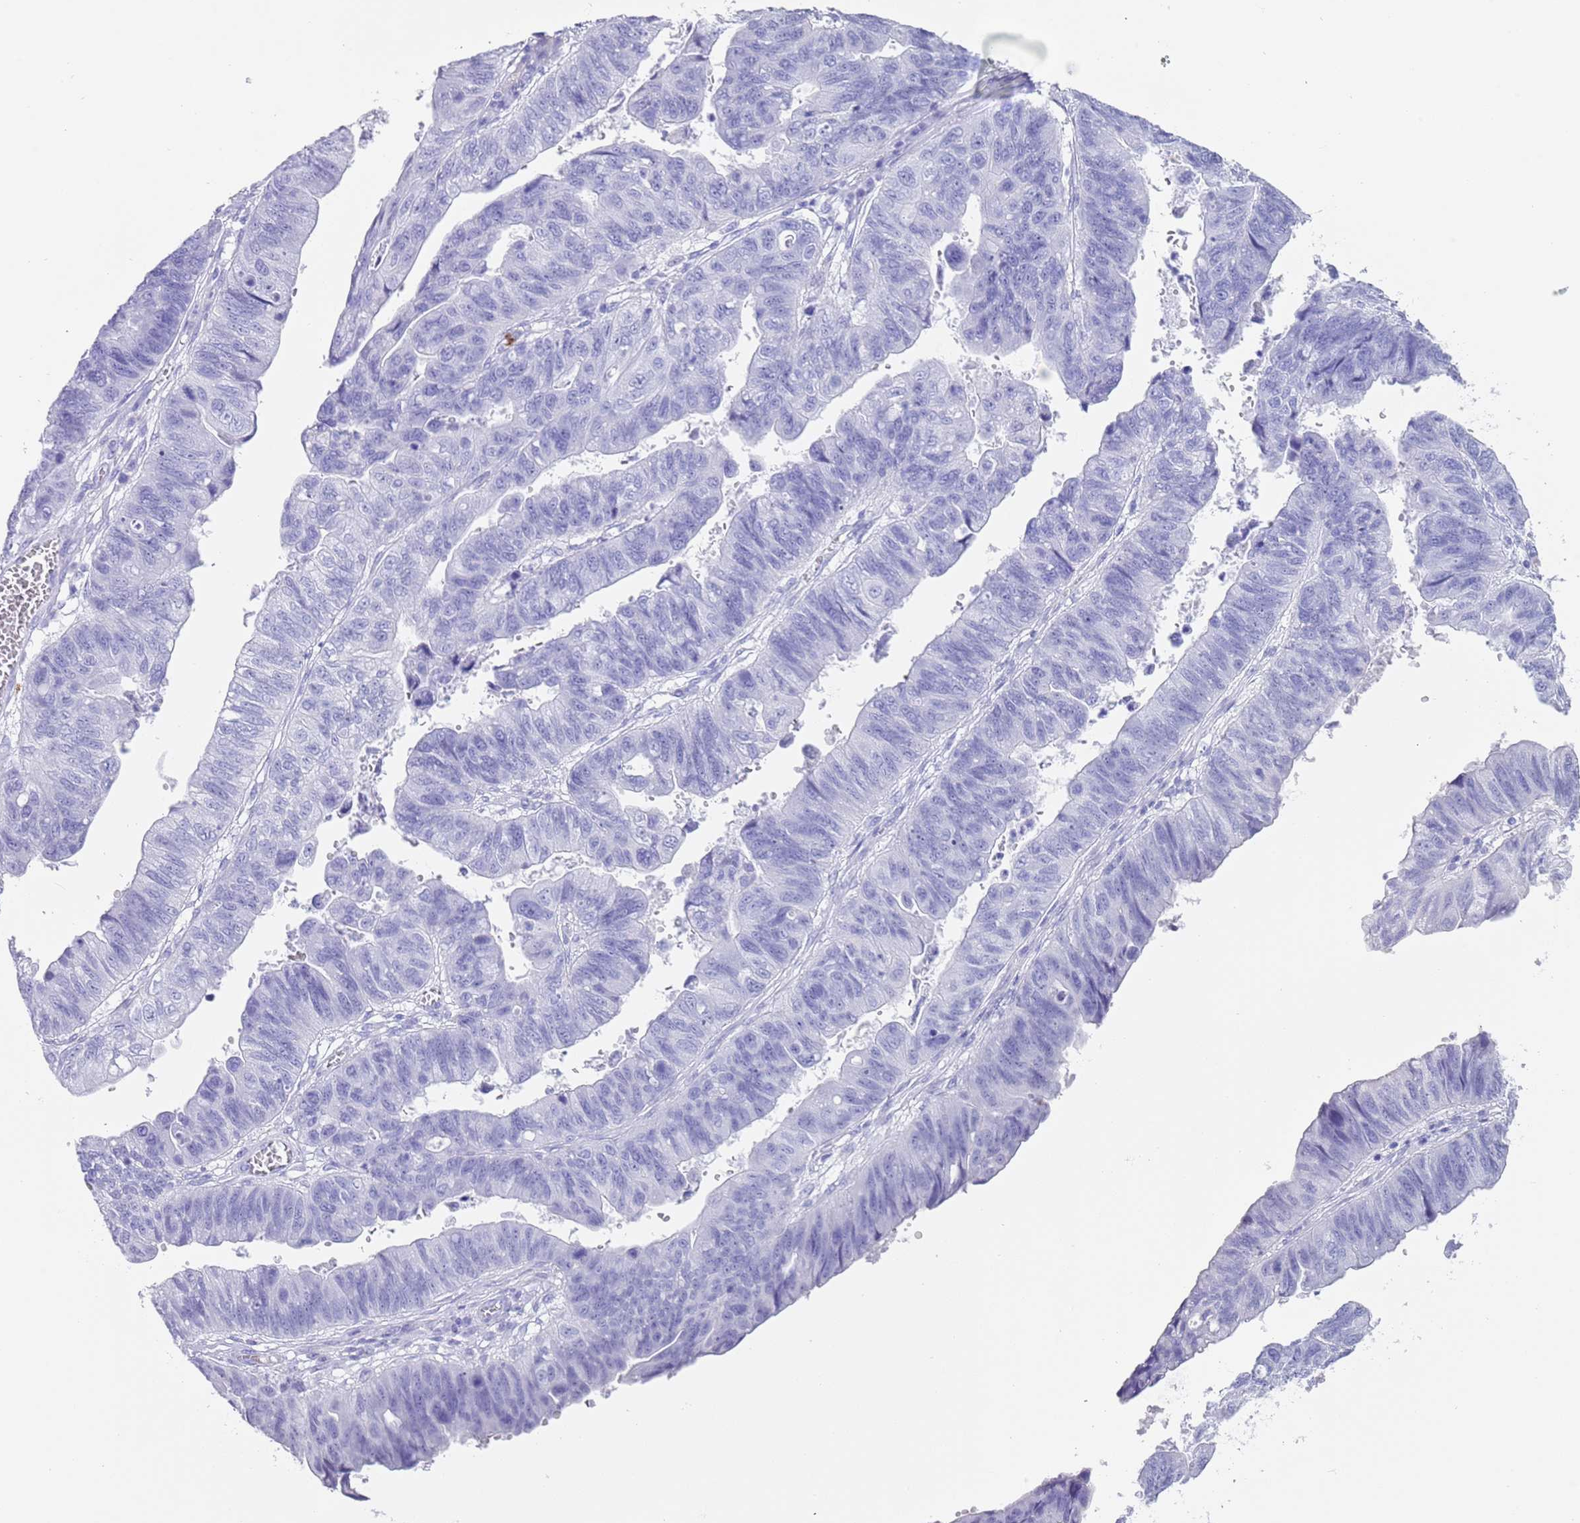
{"staining": {"intensity": "negative", "quantity": "none", "location": "none"}, "tissue": "stomach cancer", "cell_type": "Tumor cells", "image_type": "cancer", "snomed": [{"axis": "morphology", "description": "Adenocarcinoma, NOS"}, {"axis": "topography", "description": "Stomach"}], "caption": "There is no significant expression in tumor cells of adenocarcinoma (stomach). (DAB (3,3'-diaminobenzidine) IHC with hematoxylin counter stain).", "gene": "MYADML2", "patient": {"sex": "male", "age": 59}}